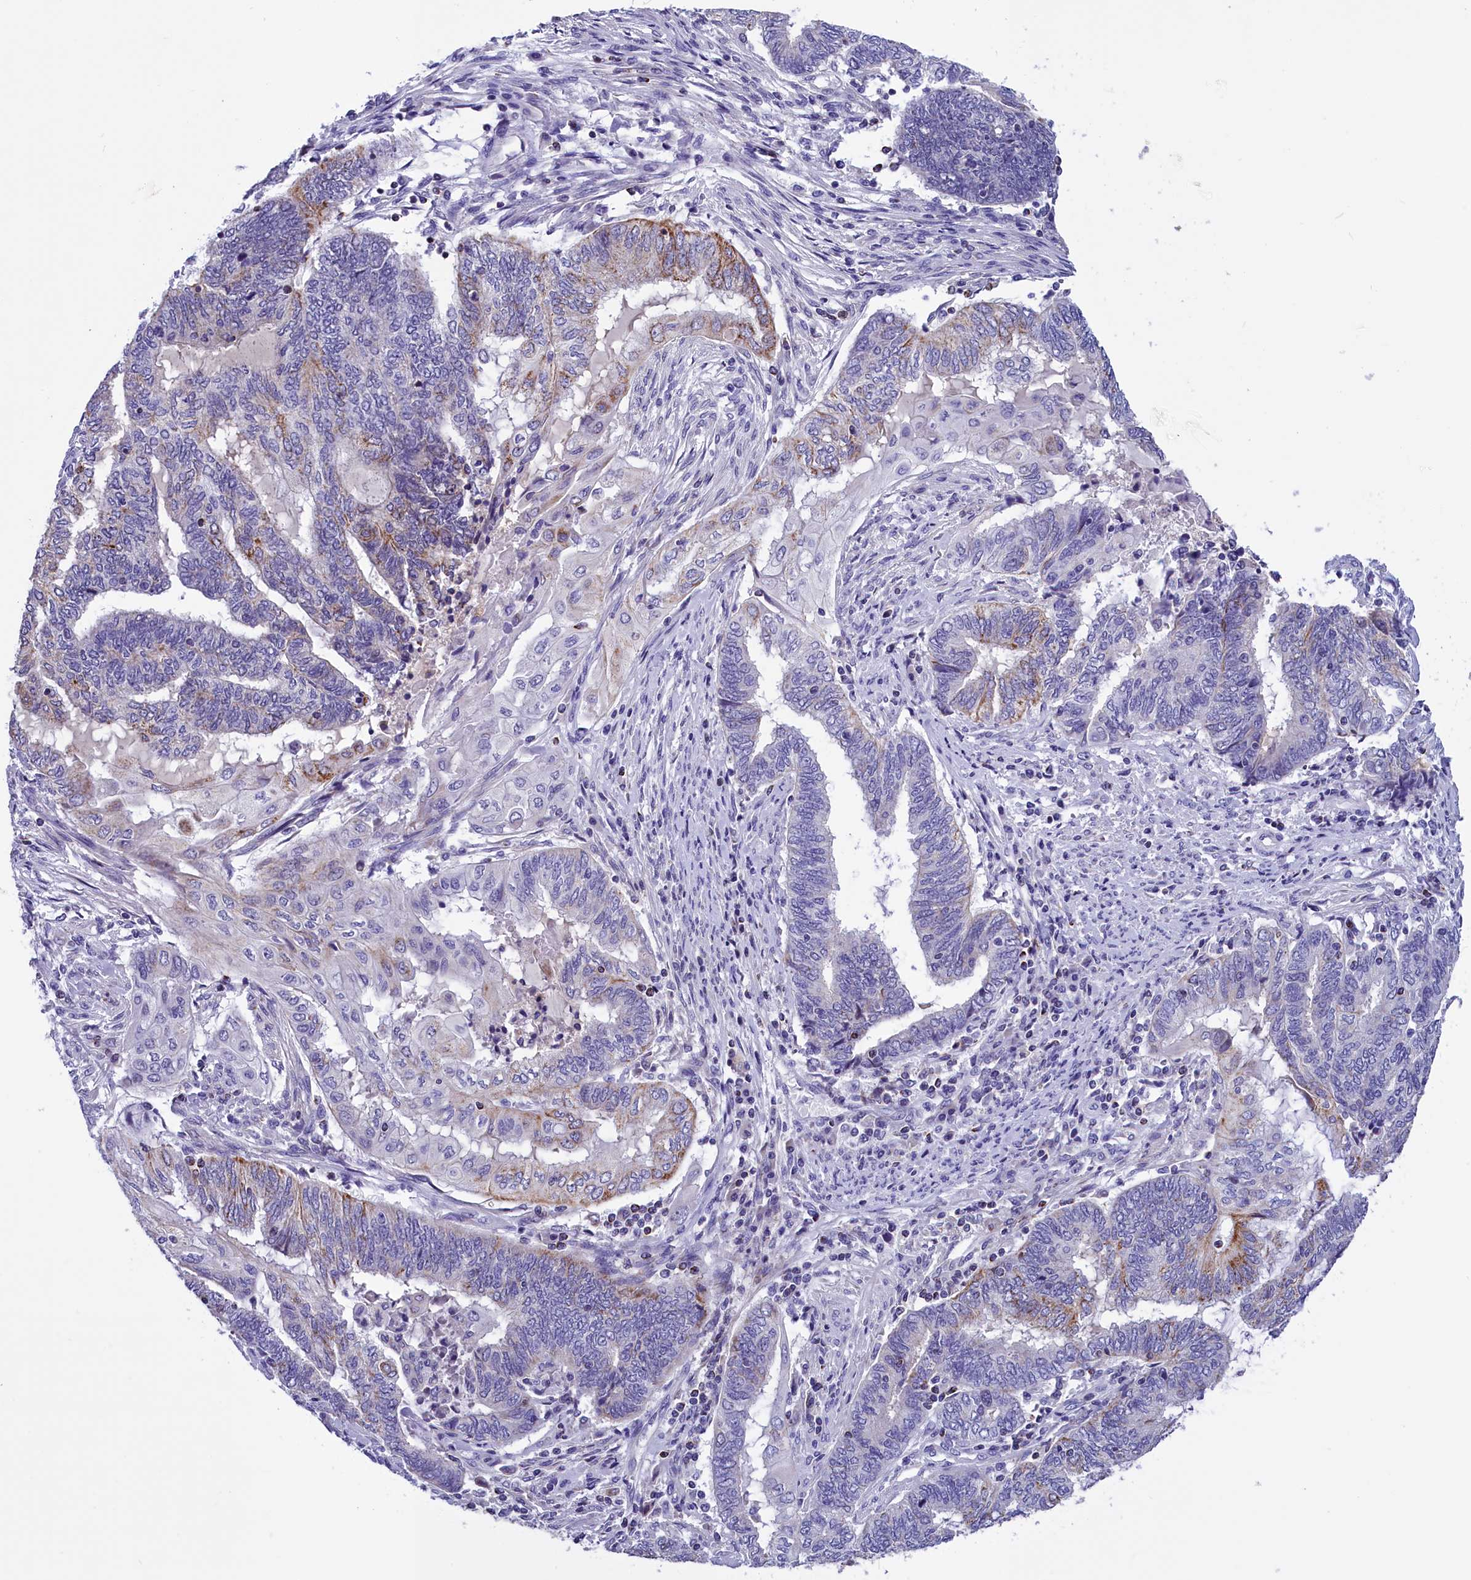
{"staining": {"intensity": "weak", "quantity": "<25%", "location": "cytoplasmic/membranous"}, "tissue": "endometrial cancer", "cell_type": "Tumor cells", "image_type": "cancer", "snomed": [{"axis": "morphology", "description": "Adenocarcinoma, NOS"}, {"axis": "topography", "description": "Uterus"}, {"axis": "topography", "description": "Endometrium"}], "caption": "Histopathology image shows no significant protein staining in tumor cells of endometrial cancer.", "gene": "ABAT", "patient": {"sex": "female", "age": 70}}